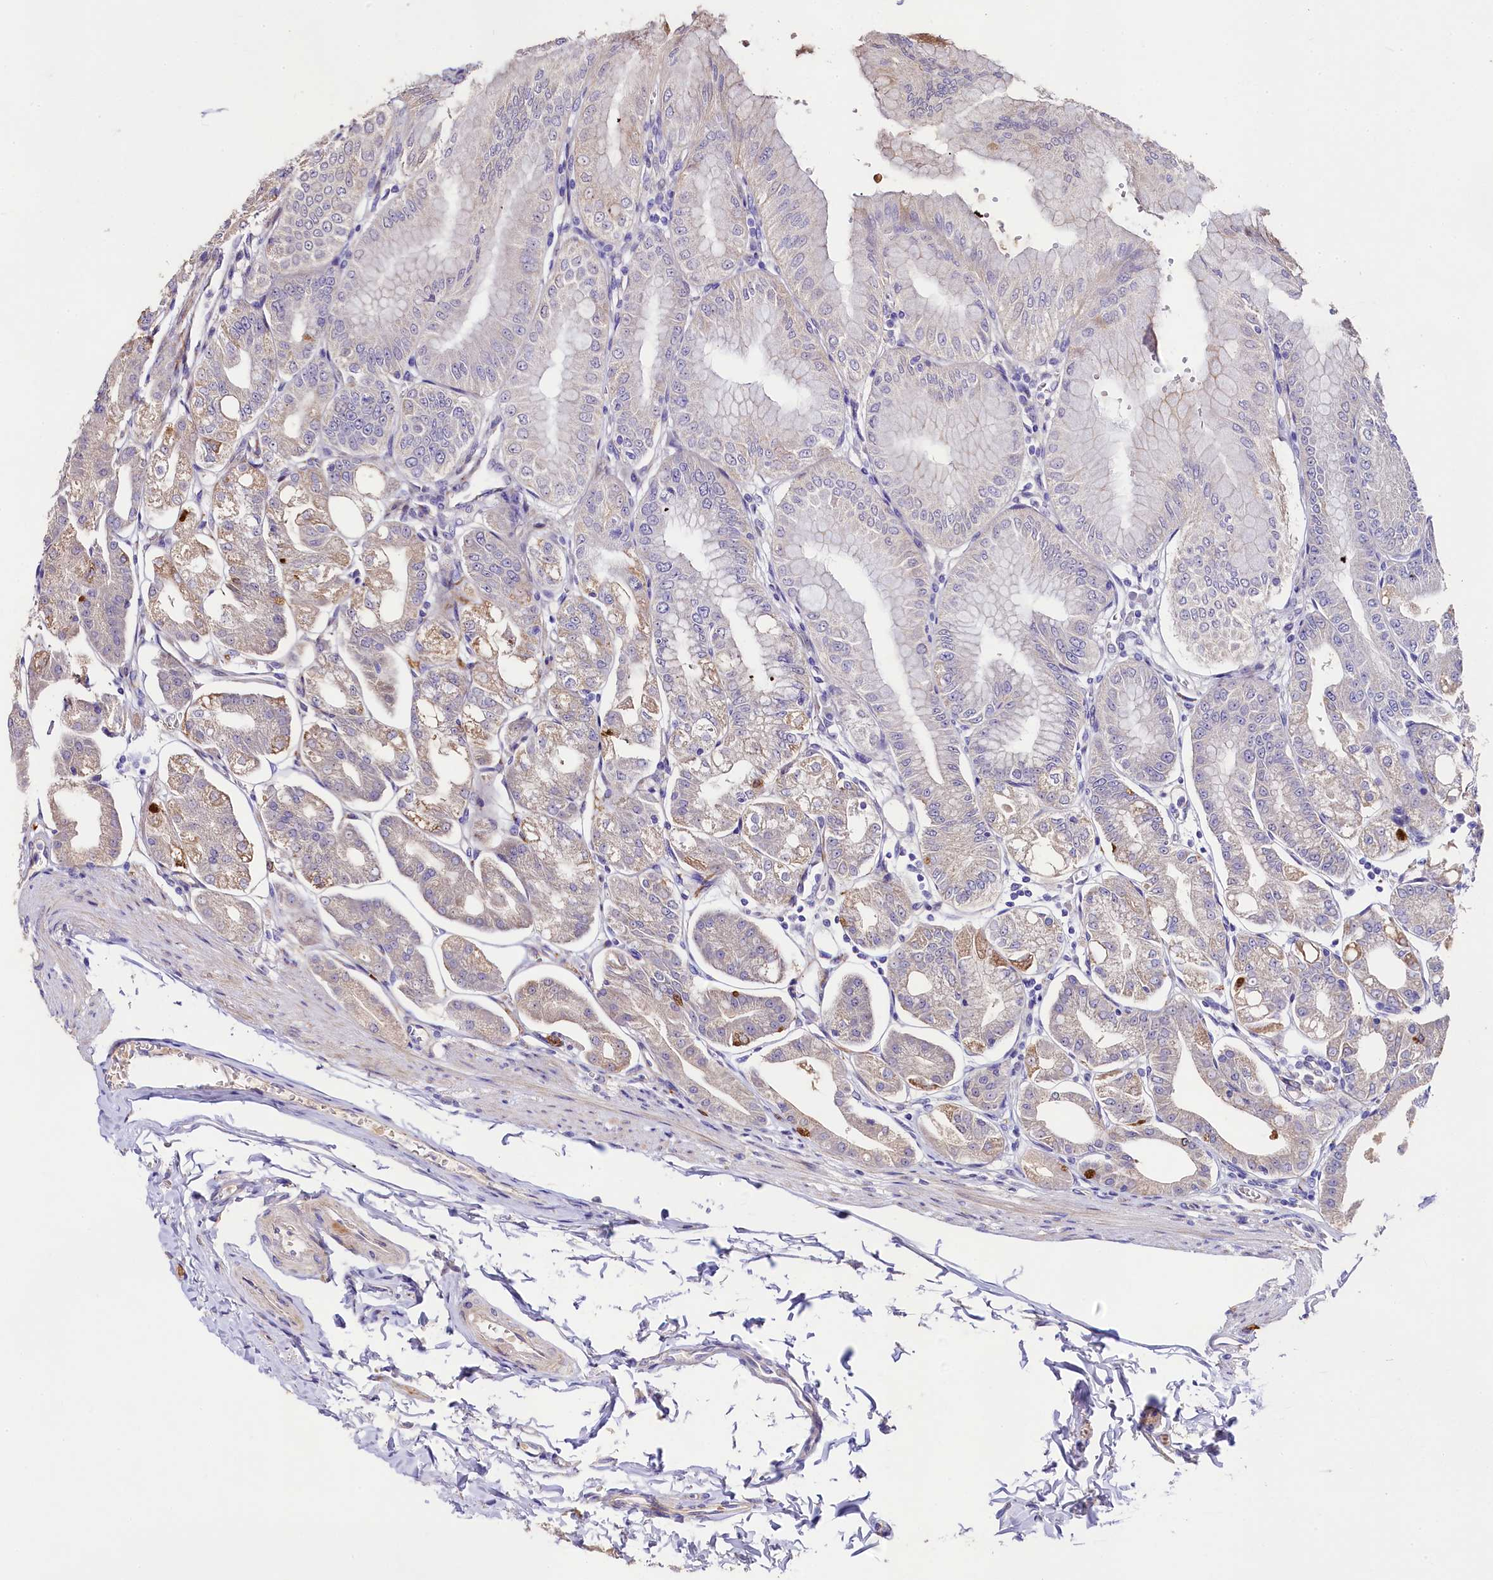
{"staining": {"intensity": "moderate", "quantity": "<25%", "location": "cytoplasmic/membranous"}, "tissue": "stomach", "cell_type": "Glandular cells", "image_type": "normal", "snomed": [{"axis": "morphology", "description": "Normal tissue, NOS"}, {"axis": "topography", "description": "Stomach, lower"}], "caption": "Immunohistochemistry image of benign stomach: human stomach stained using IHC demonstrates low levels of moderate protein expression localized specifically in the cytoplasmic/membranous of glandular cells, appearing as a cytoplasmic/membranous brown color.", "gene": "FXYD6", "patient": {"sex": "male", "age": 71}}